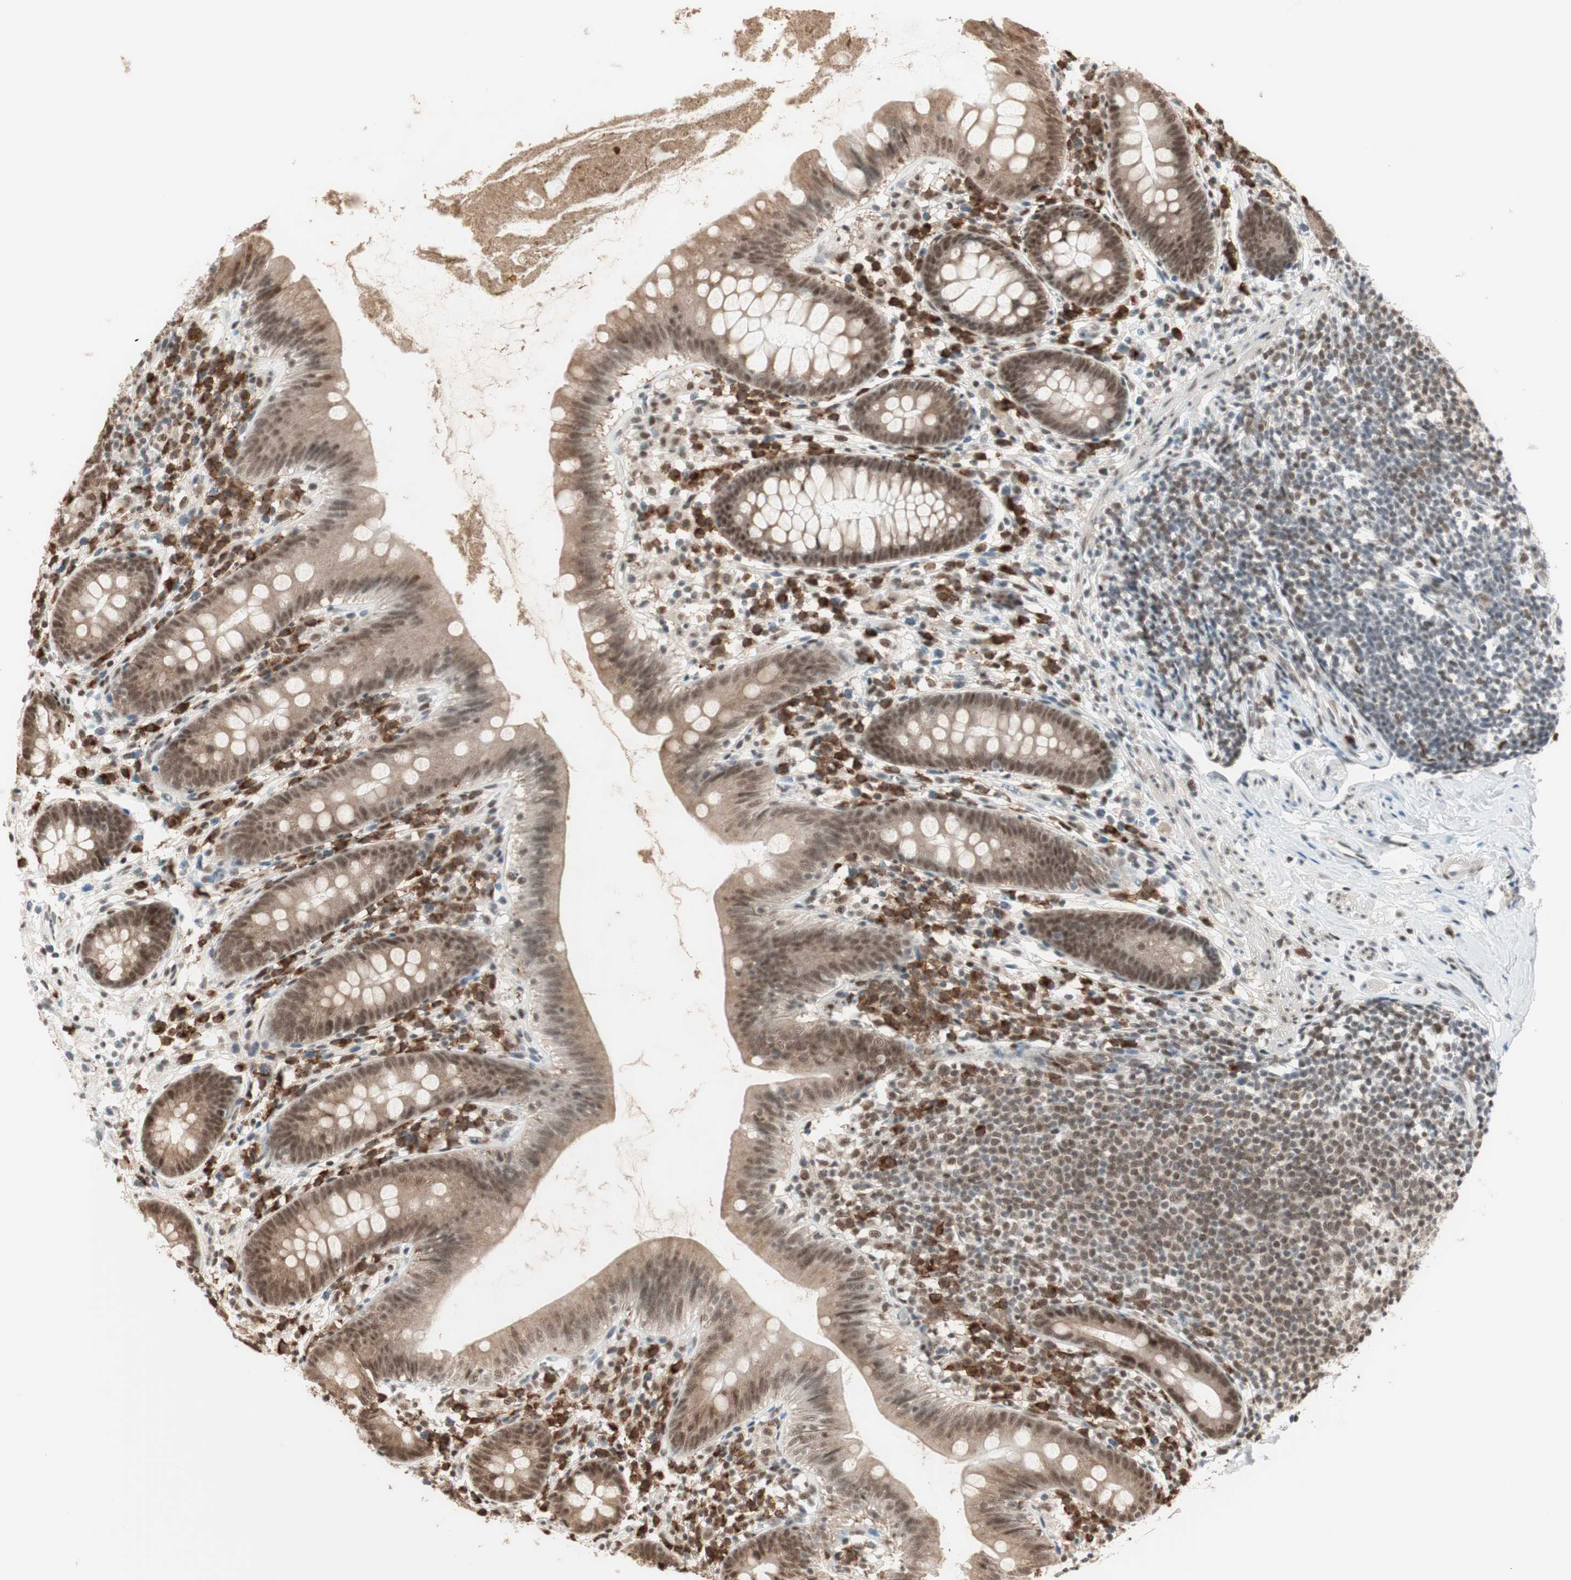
{"staining": {"intensity": "moderate", "quantity": ">75%", "location": "cytoplasmic/membranous,nuclear"}, "tissue": "appendix", "cell_type": "Glandular cells", "image_type": "normal", "snomed": [{"axis": "morphology", "description": "Normal tissue, NOS"}, {"axis": "topography", "description": "Appendix"}], "caption": "About >75% of glandular cells in normal human appendix reveal moderate cytoplasmic/membranous,nuclear protein expression as visualized by brown immunohistochemical staining.", "gene": "SMARCE1", "patient": {"sex": "male", "age": 52}}